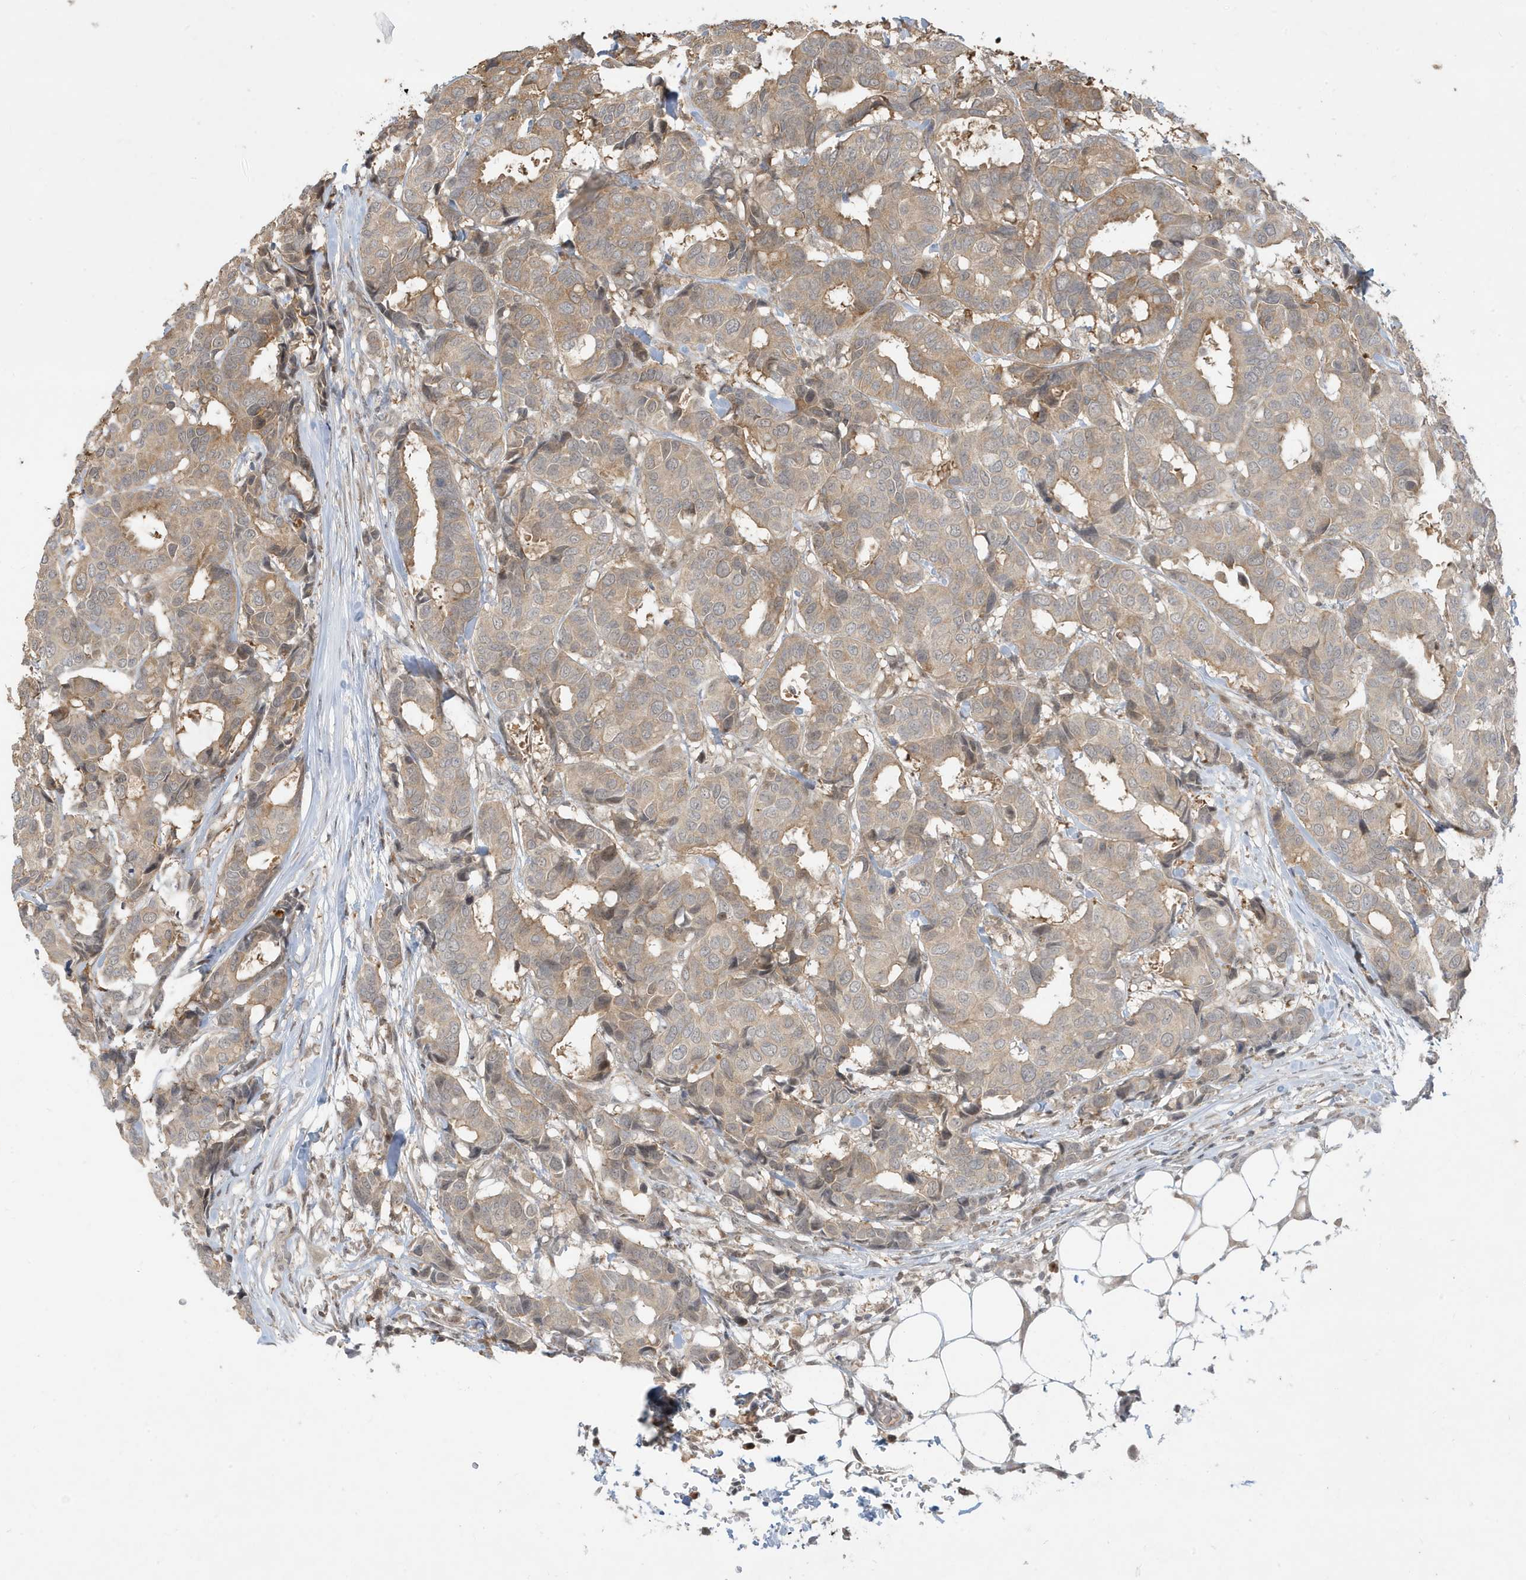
{"staining": {"intensity": "weak", "quantity": ">75%", "location": "cytoplasmic/membranous"}, "tissue": "breast cancer", "cell_type": "Tumor cells", "image_type": "cancer", "snomed": [{"axis": "morphology", "description": "Duct carcinoma"}, {"axis": "topography", "description": "Breast"}], "caption": "An image of human breast cancer stained for a protein demonstrates weak cytoplasmic/membranous brown staining in tumor cells.", "gene": "PRRT3", "patient": {"sex": "female", "age": 87}}